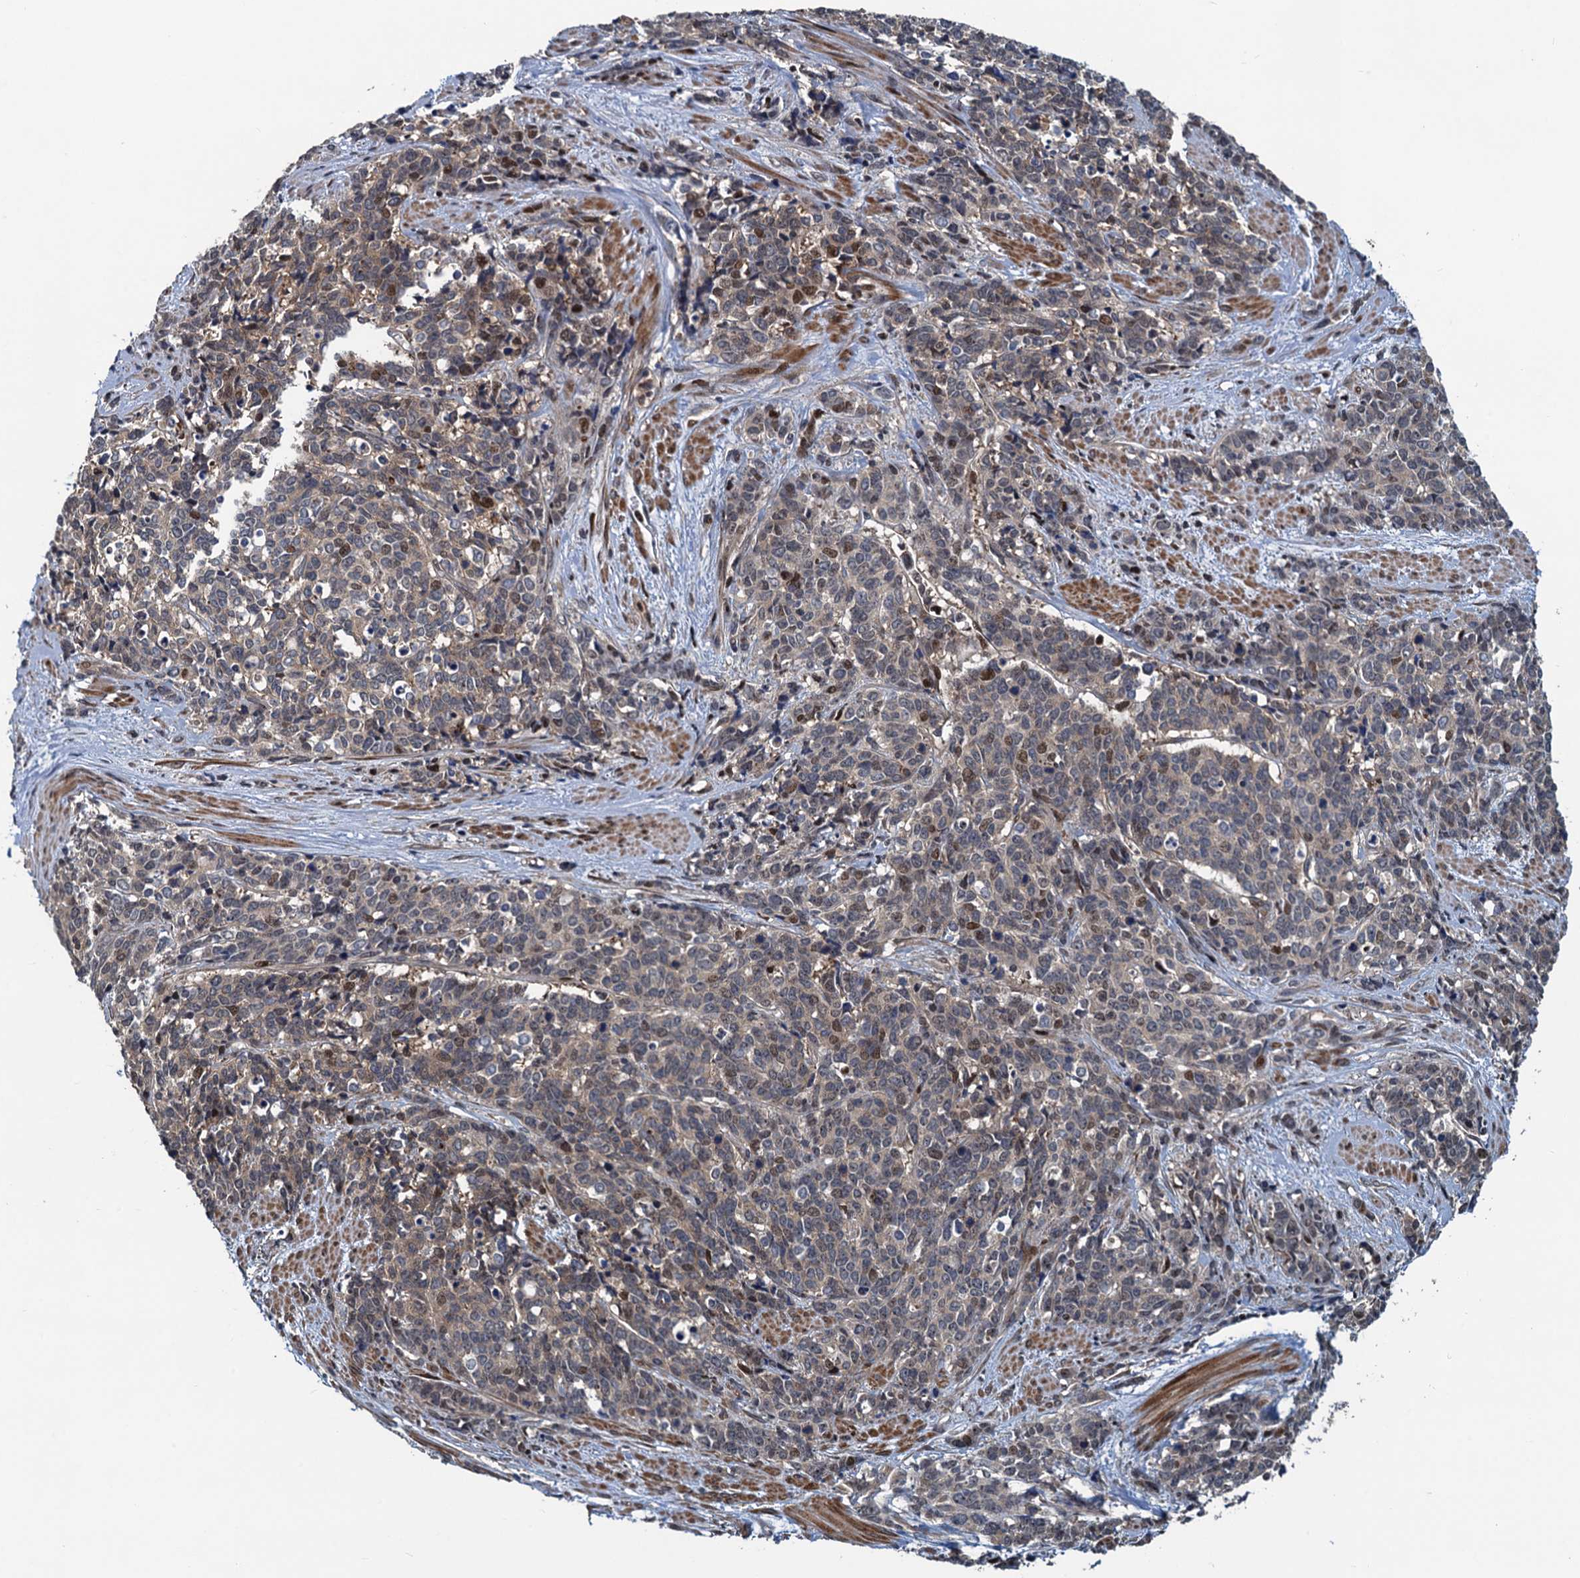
{"staining": {"intensity": "moderate", "quantity": "<25%", "location": "nuclear"}, "tissue": "cervical cancer", "cell_type": "Tumor cells", "image_type": "cancer", "snomed": [{"axis": "morphology", "description": "Squamous cell carcinoma, NOS"}, {"axis": "topography", "description": "Cervix"}], "caption": "Immunohistochemical staining of human cervical squamous cell carcinoma exhibits low levels of moderate nuclear protein expression in approximately <25% of tumor cells. (IHC, brightfield microscopy, high magnification).", "gene": "ATOSA", "patient": {"sex": "female", "age": 60}}